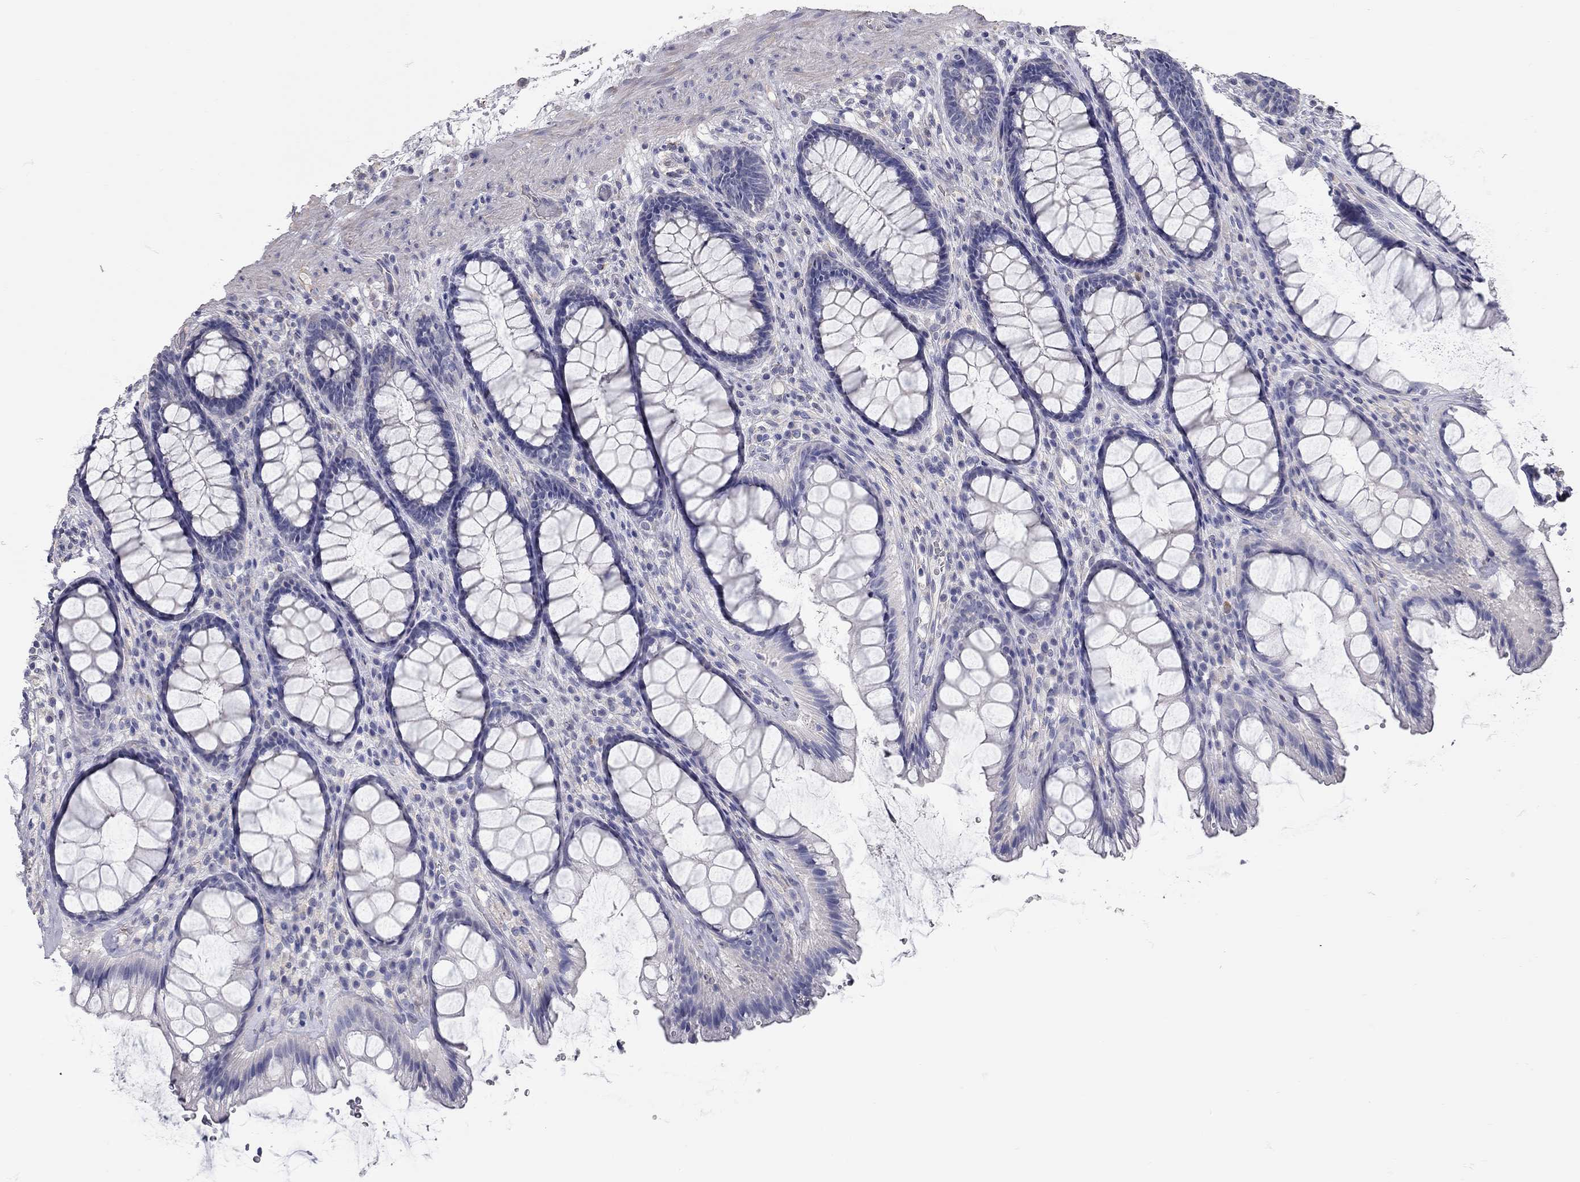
{"staining": {"intensity": "negative", "quantity": "none", "location": "none"}, "tissue": "rectum", "cell_type": "Glandular cells", "image_type": "normal", "snomed": [{"axis": "morphology", "description": "Normal tissue, NOS"}, {"axis": "topography", "description": "Rectum"}], "caption": "This is an IHC micrograph of unremarkable human rectum. There is no positivity in glandular cells.", "gene": "C10orf90", "patient": {"sex": "male", "age": 72}}